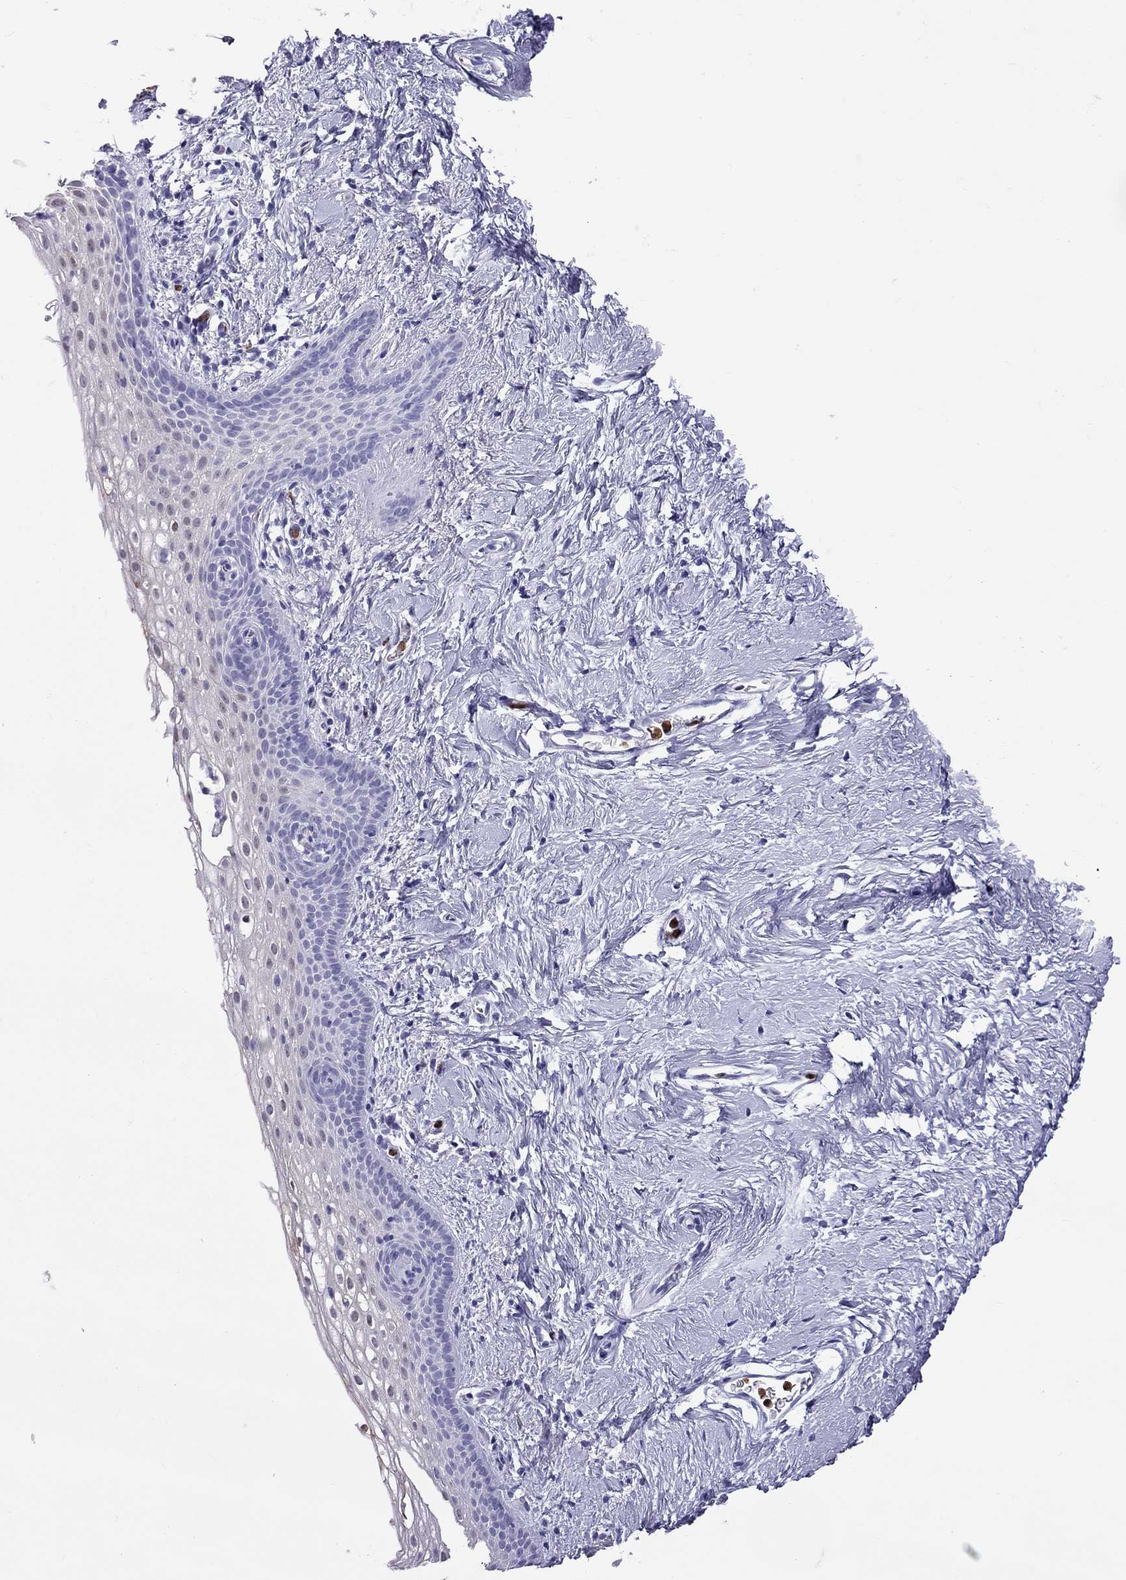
{"staining": {"intensity": "negative", "quantity": "none", "location": "none"}, "tissue": "vagina", "cell_type": "Squamous epithelial cells", "image_type": "normal", "snomed": [{"axis": "morphology", "description": "Normal tissue, NOS"}, {"axis": "topography", "description": "Vagina"}], "caption": "The image reveals no staining of squamous epithelial cells in unremarkable vagina. (DAB immunohistochemistry (IHC), high magnification).", "gene": "SLAMF1", "patient": {"sex": "female", "age": 61}}